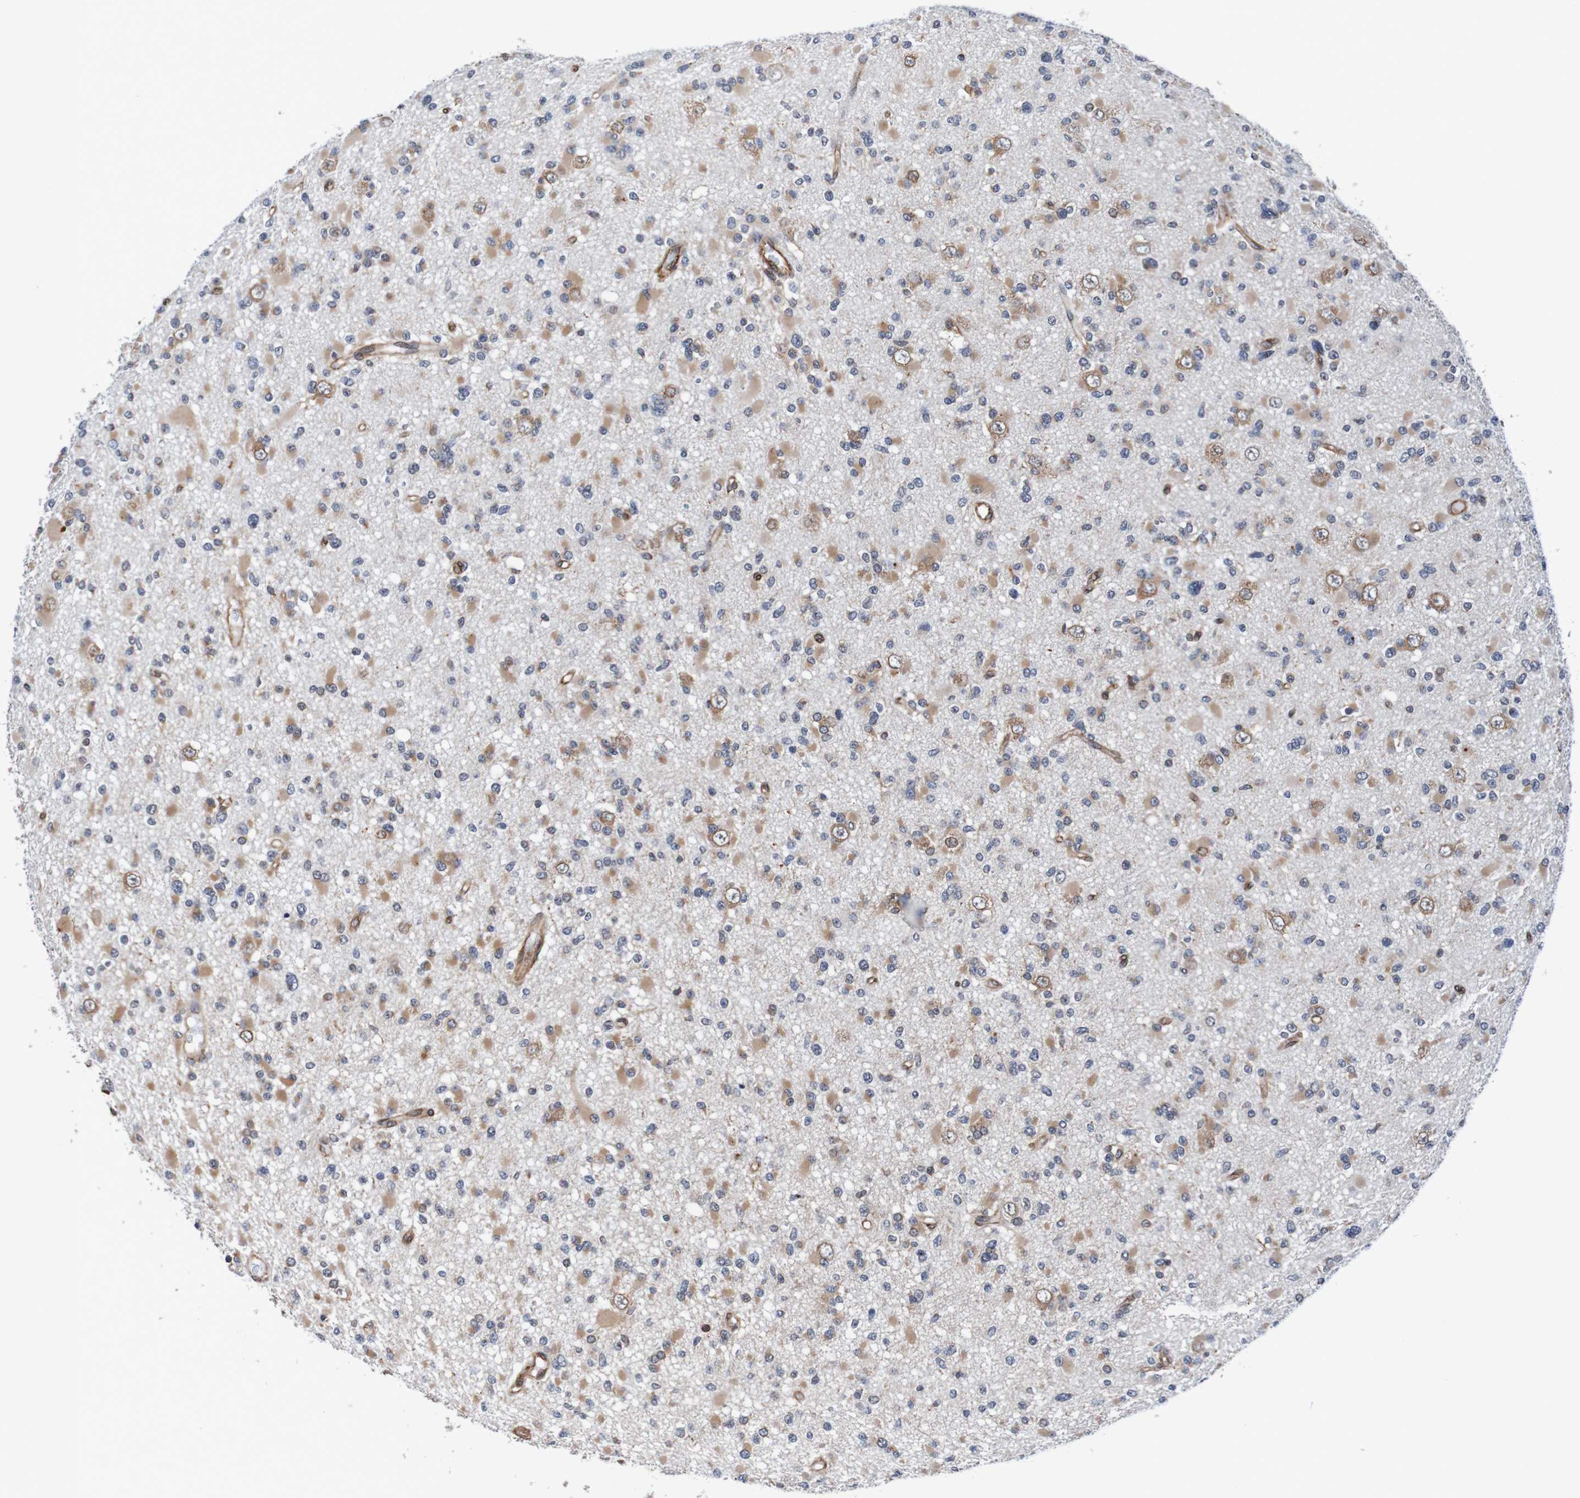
{"staining": {"intensity": "moderate", "quantity": "25%-75%", "location": "cytoplasmic/membranous"}, "tissue": "glioma", "cell_type": "Tumor cells", "image_type": "cancer", "snomed": [{"axis": "morphology", "description": "Glioma, malignant, Low grade"}, {"axis": "topography", "description": "Brain"}], "caption": "Tumor cells demonstrate moderate cytoplasmic/membranous staining in about 25%-75% of cells in malignant glioma (low-grade).", "gene": "TMEM109", "patient": {"sex": "female", "age": 22}}